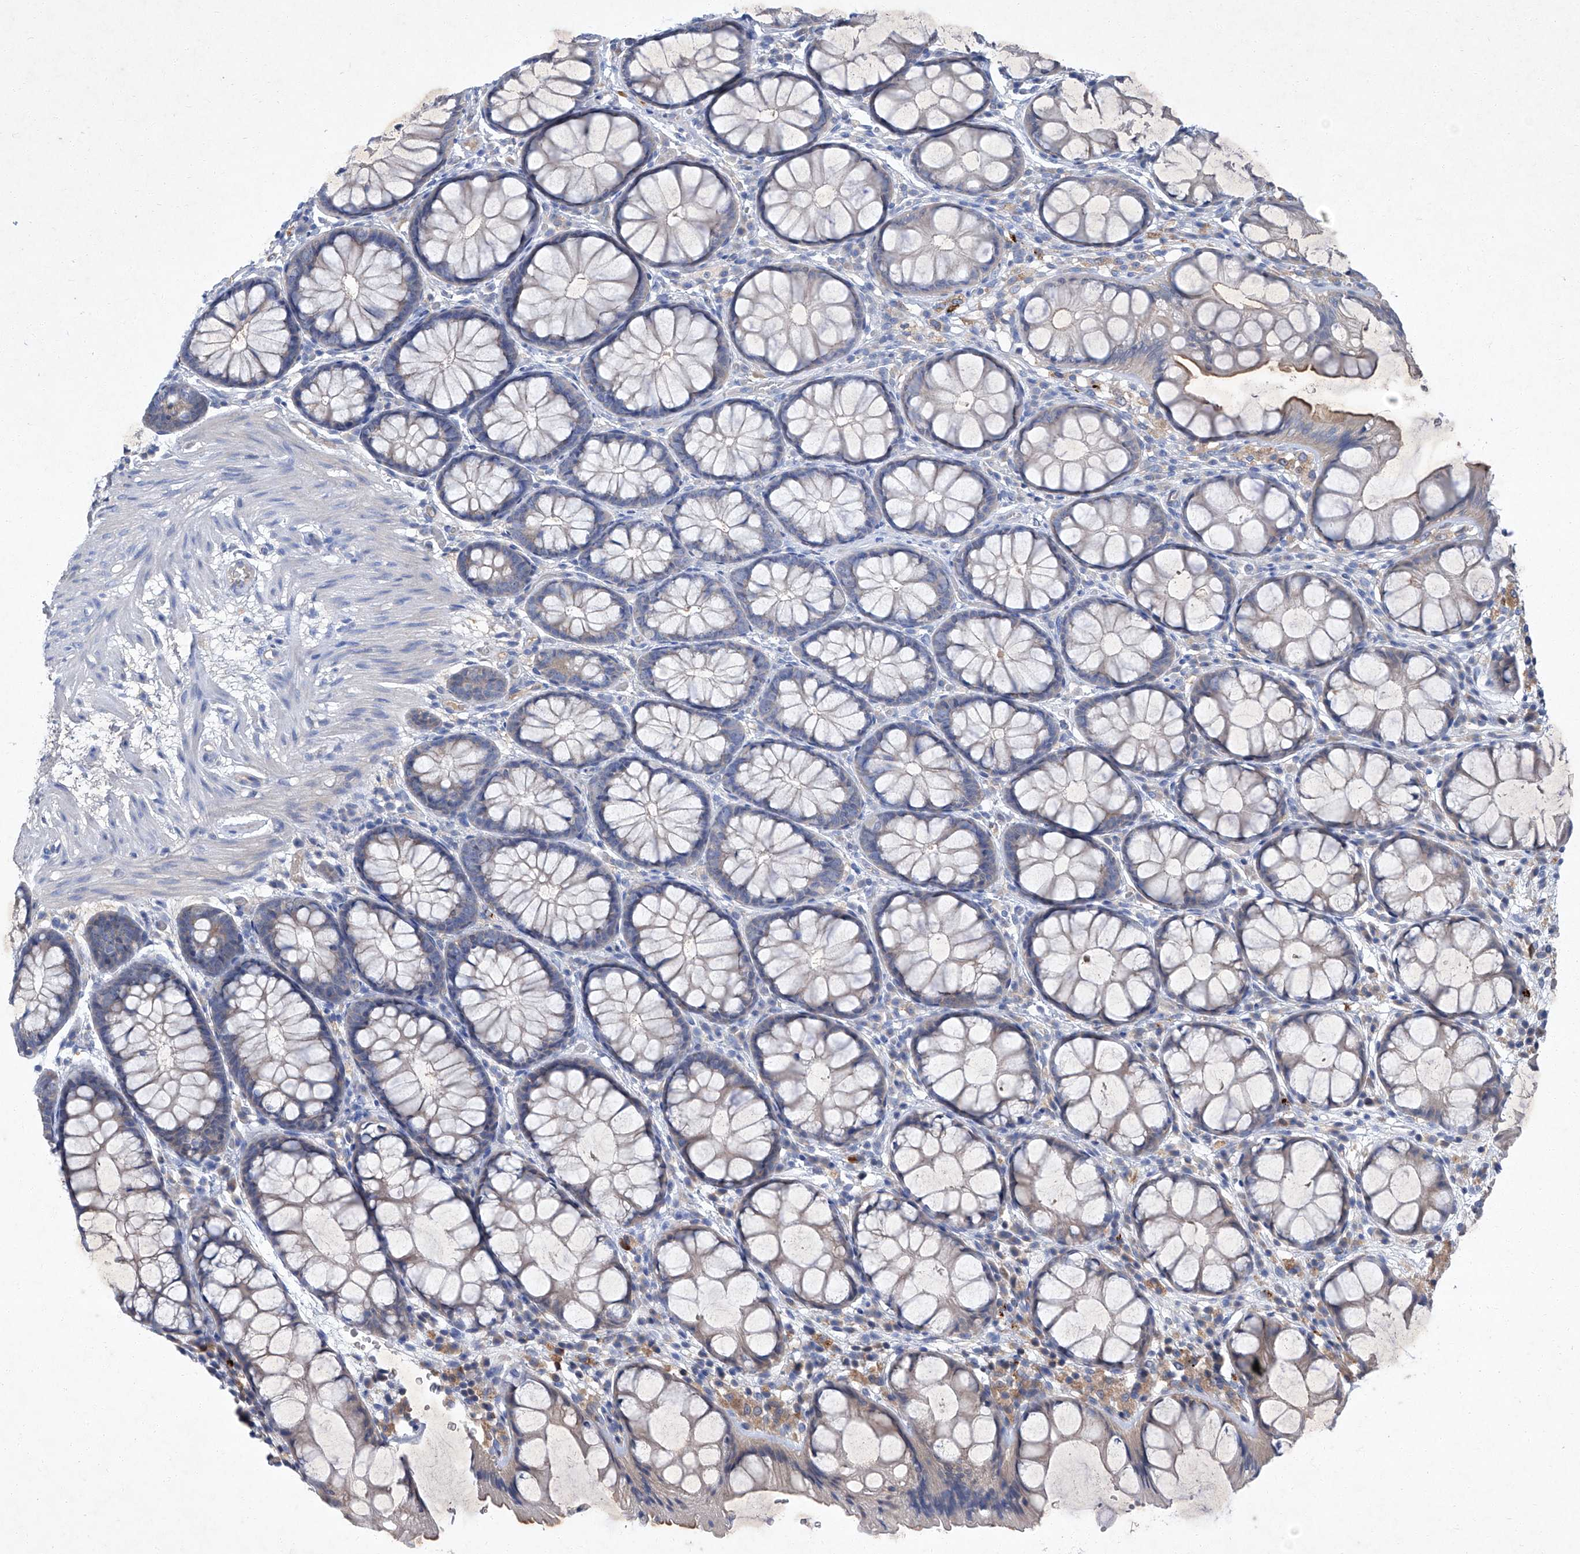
{"staining": {"intensity": "negative", "quantity": "none", "location": "none"}, "tissue": "colon", "cell_type": "Endothelial cells", "image_type": "normal", "snomed": [{"axis": "morphology", "description": "Normal tissue, NOS"}, {"axis": "topography", "description": "Colon"}], "caption": "Protein analysis of unremarkable colon demonstrates no significant staining in endothelial cells. (Stains: DAB (3,3'-diaminobenzidine) IHC with hematoxylin counter stain, Microscopy: brightfield microscopy at high magnification).", "gene": "SBK2", "patient": {"sex": "male", "age": 47}}